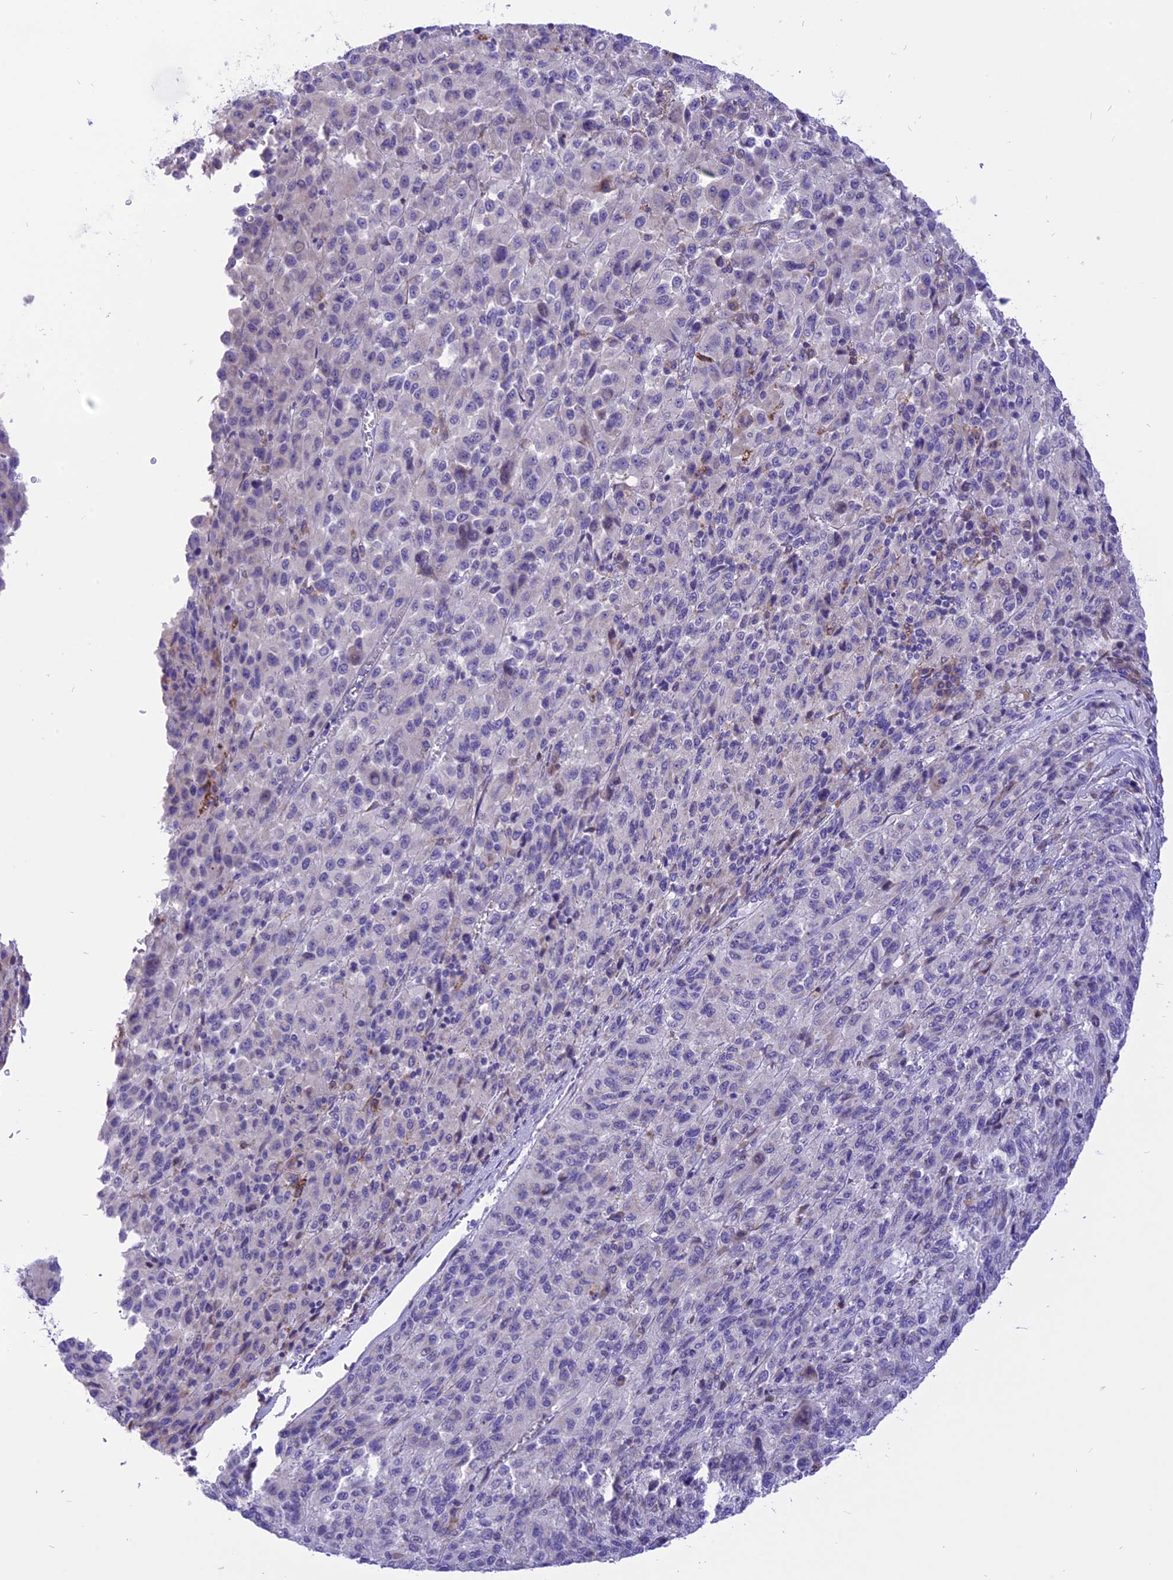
{"staining": {"intensity": "negative", "quantity": "none", "location": "none"}, "tissue": "melanoma", "cell_type": "Tumor cells", "image_type": "cancer", "snomed": [{"axis": "morphology", "description": "Malignant melanoma, Metastatic site"}, {"axis": "topography", "description": "Lung"}], "caption": "An image of human malignant melanoma (metastatic site) is negative for staining in tumor cells.", "gene": "ARMCX6", "patient": {"sex": "male", "age": 64}}